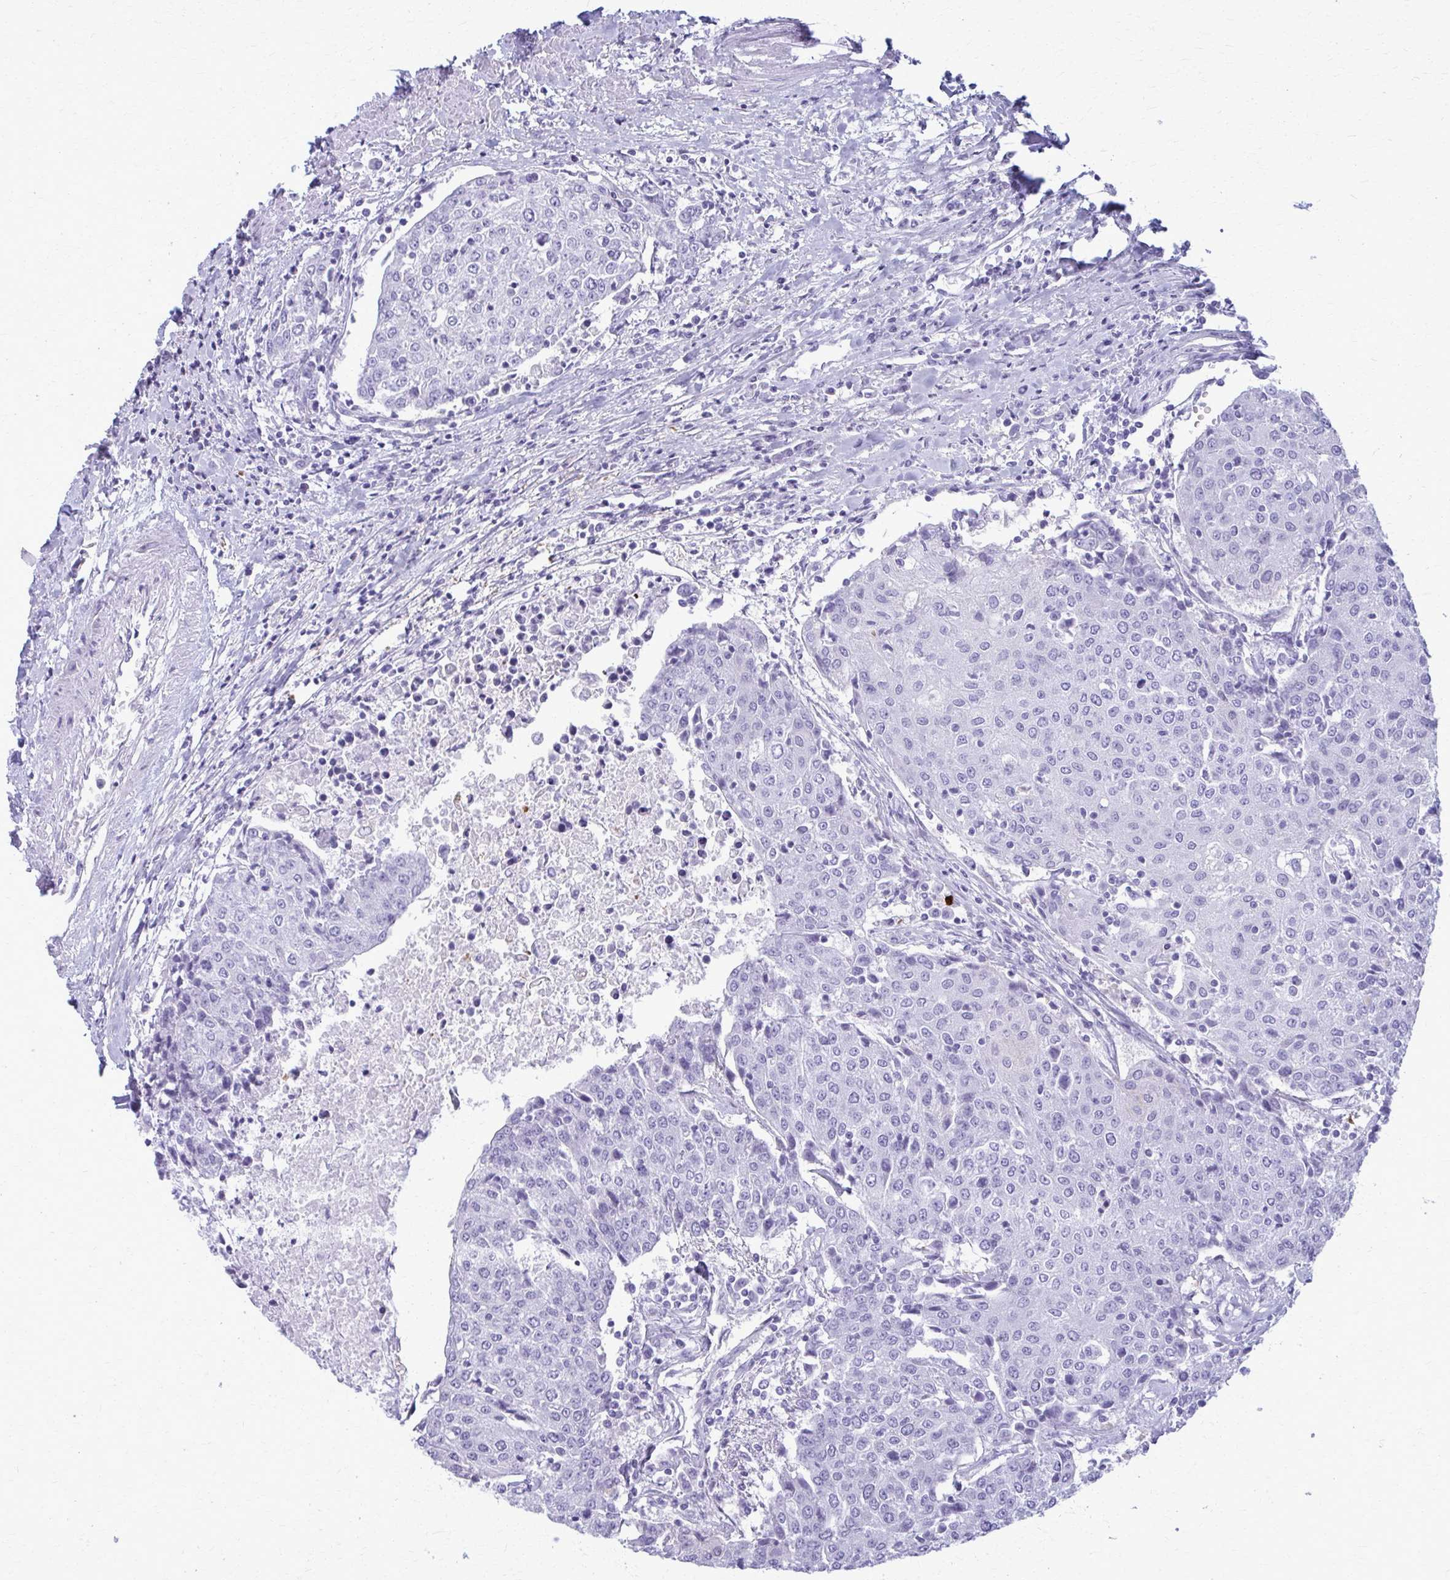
{"staining": {"intensity": "negative", "quantity": "none", "location": "none"}, "tissue": "urothelial cancer", "cell_type": "Tumor cells", "image_type": "cancer", "snomed": [{"axis": "morphology", "description": "Urothelial carcinoma, High grade"}, {"axis": "topography", "description": "Urinary bladder"}], "caption": "The image demonstrates no staining of tumor cells in urothelial cancer.", "gene": "ACSM2B", "patient": {"sex": "female", "age": 85}}